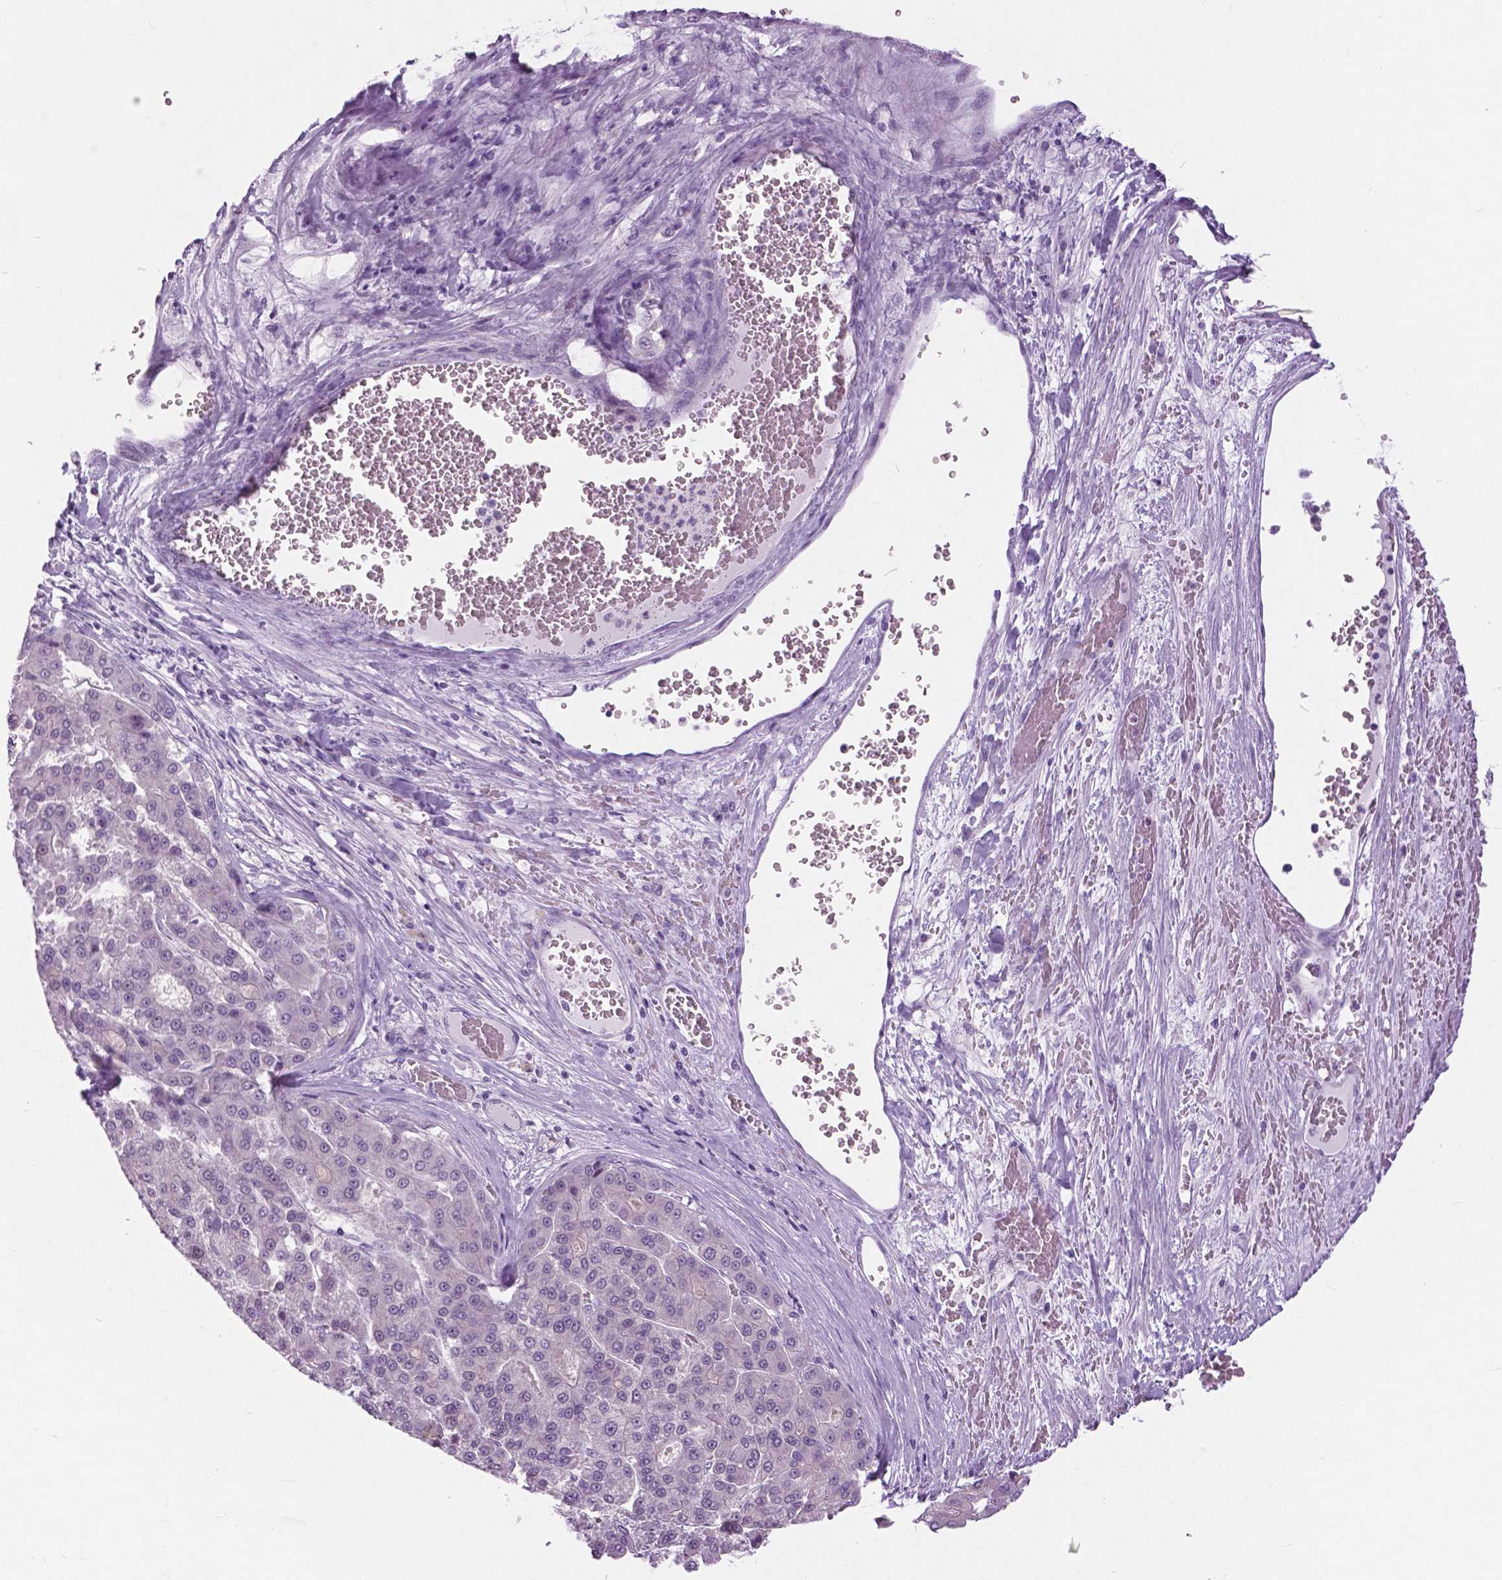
{"staining": {"intensity": "negative", "quantity": "none", "location": "none"}, "tissue": "liver cancer", "cell_type": "Tumor cells", "image_type": "cancer", "snomed": [{"axis": "morphology", "description": "Carcinoma, Hepatocellular, NOS"}, {"axis": "topography", "description": "Liver"}], "caption": "DAB (3,3'-diaminobenzidine) immunohistochemical staining of human hepatocellular carcinoma (liver) shows no significant staining in tumor cells.", "gene": "TP53TG5", "patient": {"sex": "male", "age": 70}}